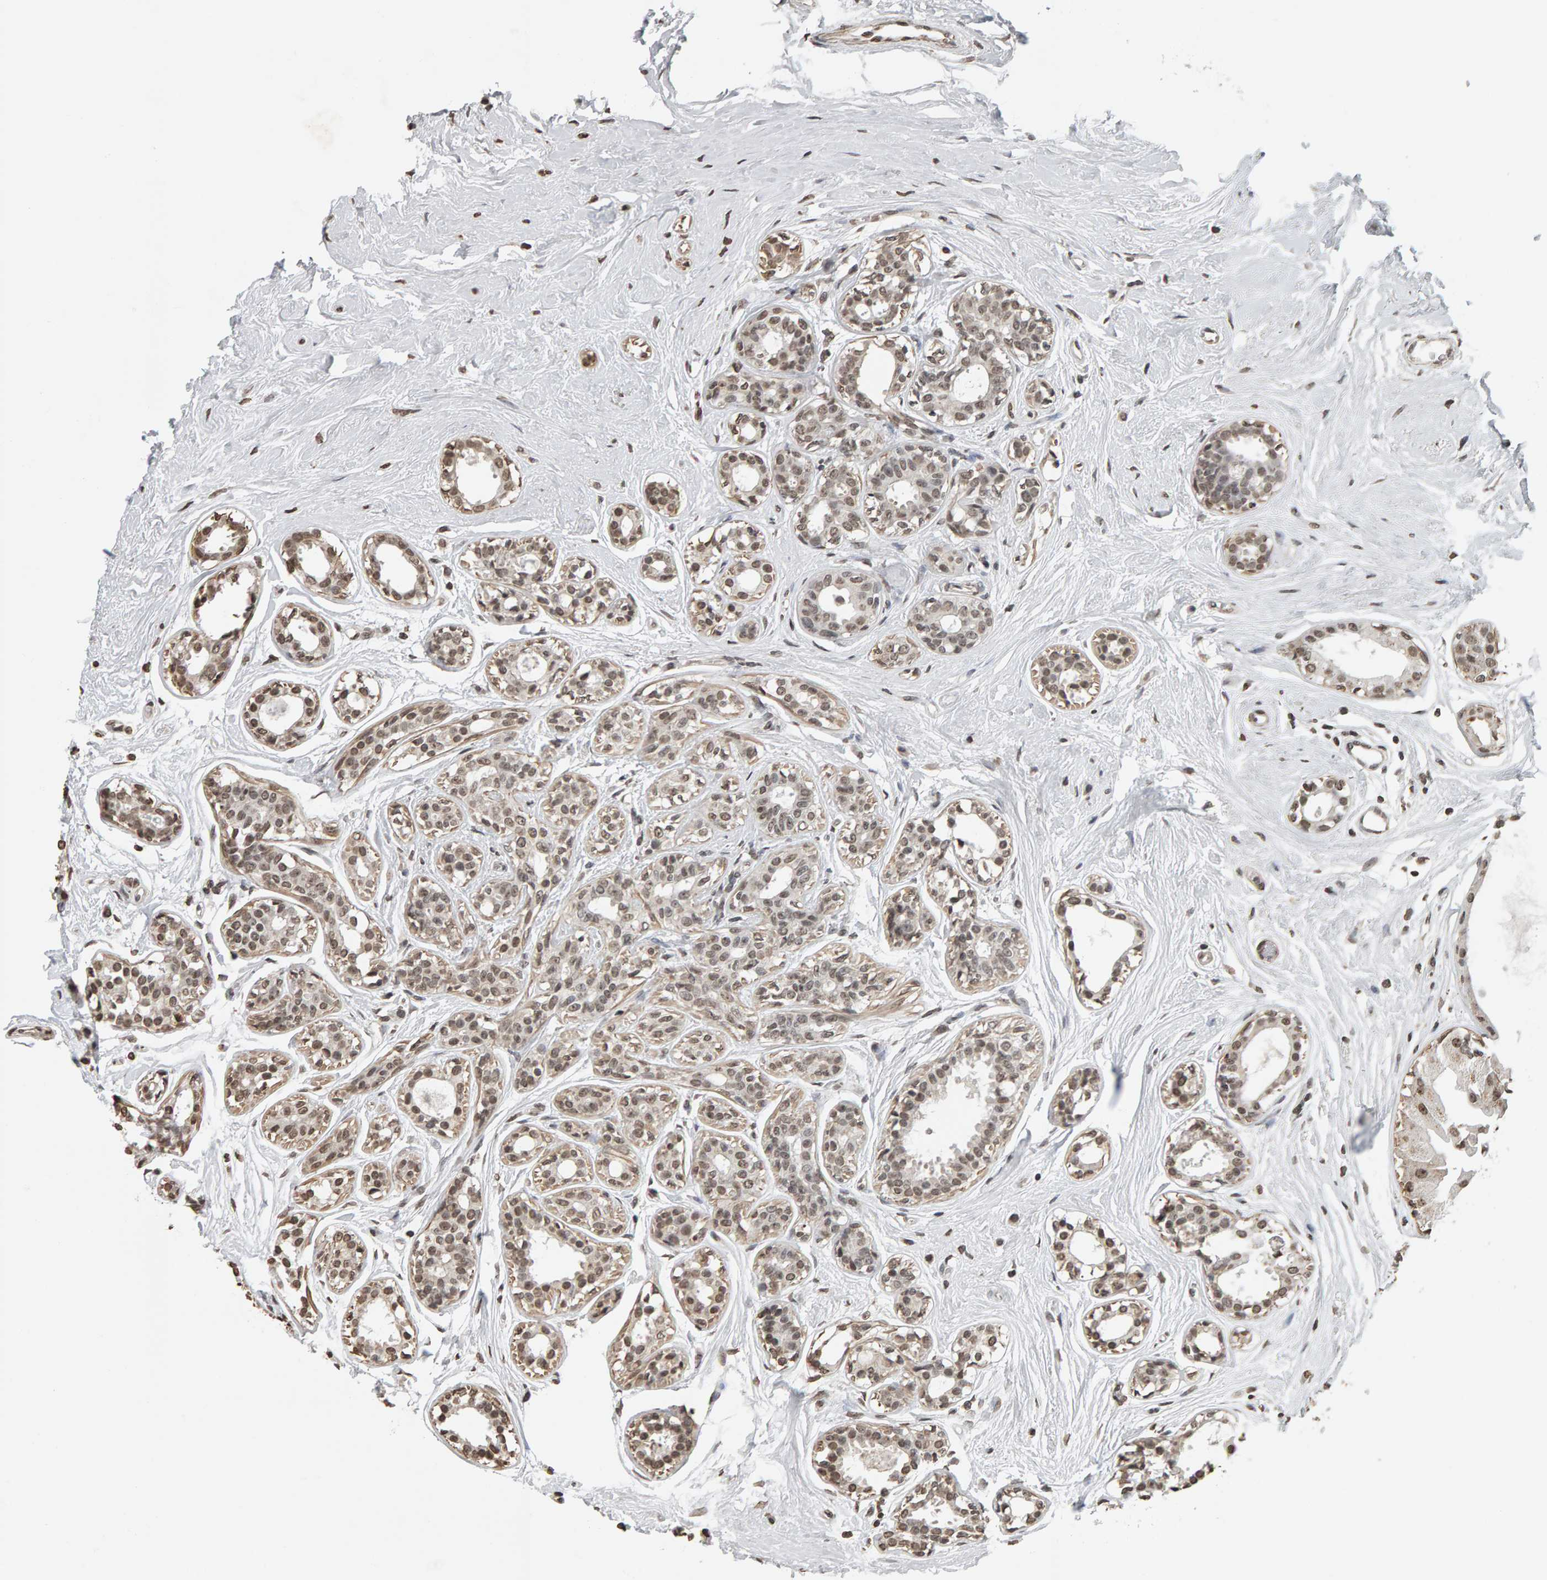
{"staining": {"intensity": "weak", "quantity": ">75%", "location": "cytoplasmic/membranous,nuclear"}, "tissue": "breast cancer", "cell_type": "Tumor cells", "image_type": "cancer", "snomed": [{"axis": "morphology", "description": "Duct carcinoma"}, {"axis": "topography", "description": "Breast"}], "caption": "This is a micrograph of IHC staining of infiltrating ductal carcinoma (breast), which shows weak positivity in the cytoplasmic/membranous and nuclear of tumor cells.", "gene": "AFF4", "patient": {"sex": "female", "age": 55}}